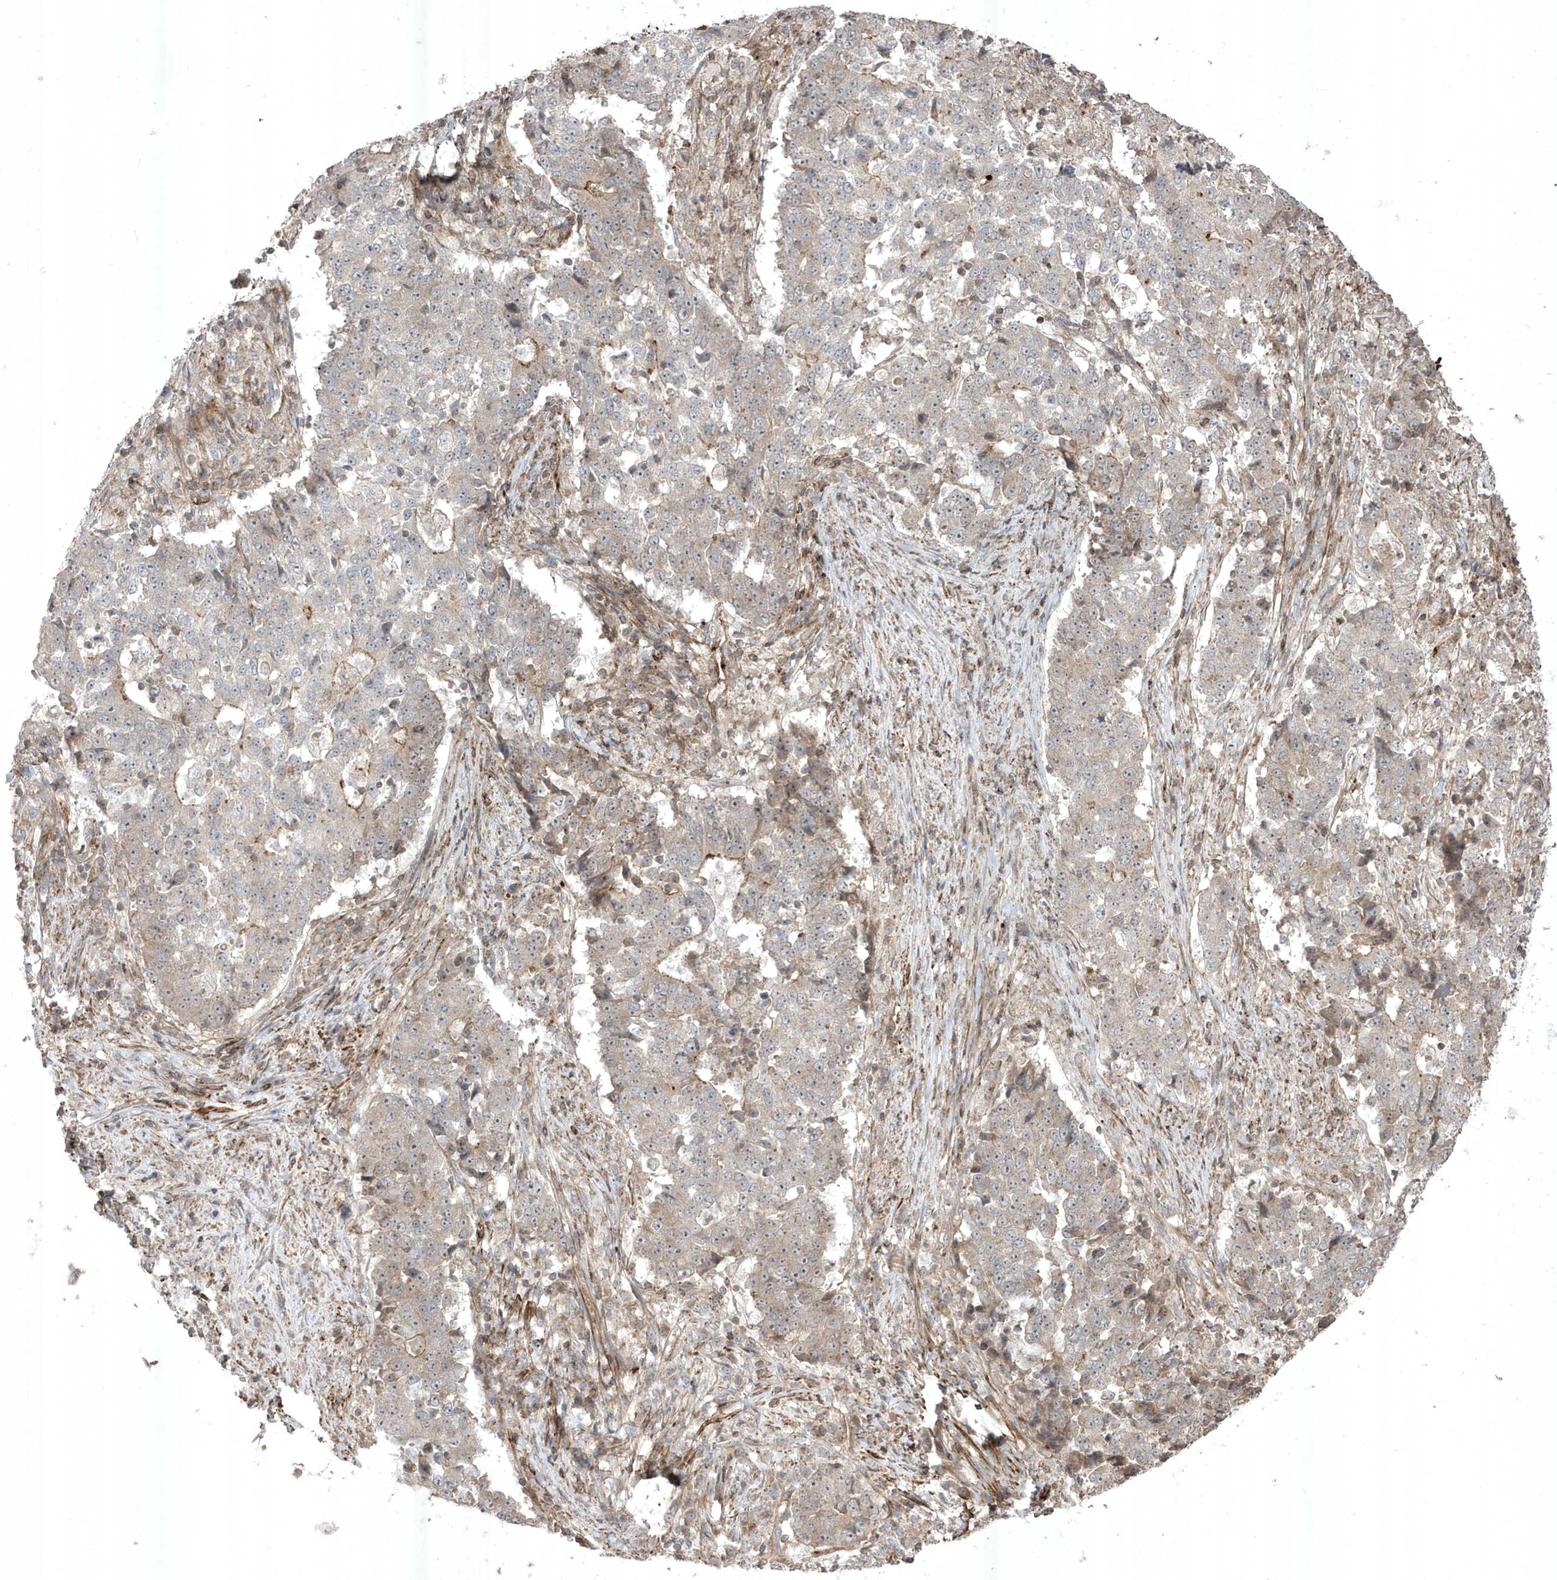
{"staining": {"intensity": "weak", "quantity": "<25%", "location": "cytoplasmic/membranous"}, "tissue": "stomach cancer", "cell_type": "Tumor cells", "image_type": "cancer", "snomed": [{"axis": "morphology", "description": "Adenocarcinoma, NOS"}, {"axis": "topography", "description": "Stomach"}], "caption": "This histopathology image is of stomach cancer stained with immunohistochemistry to label a protein in brown with the nuclei are counter-stained blue. There is no expression in tumor cells. (Stains: DAB (3,3'-diaminobenzidine) immunohistochemistry (IHC) with hematoxylin counter stain, Microscopy: brightfield microscopy at high magnification).", "gene": "CETN3", "patient": {"sex": "male", "age": 59}}